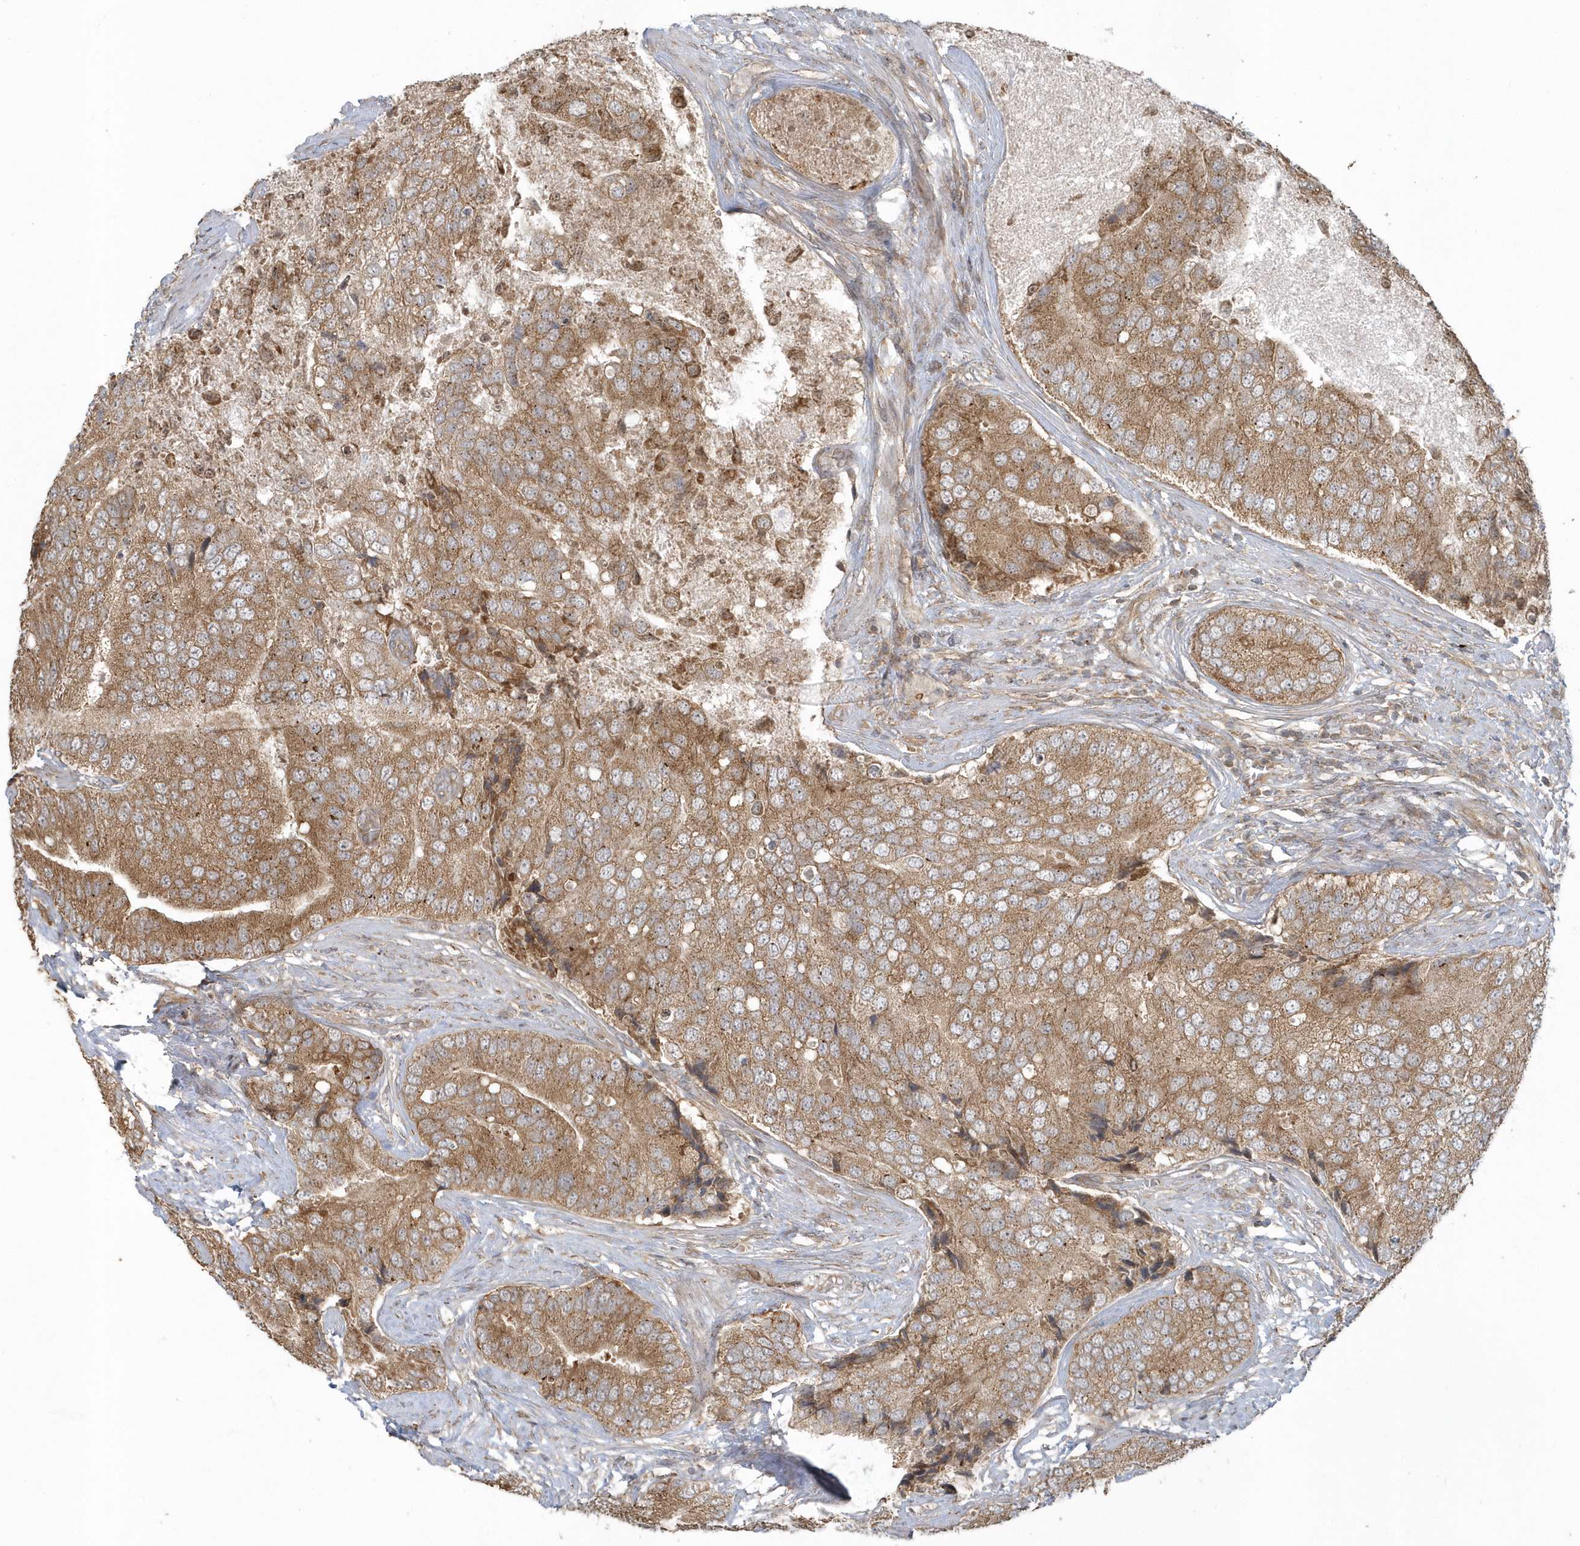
{"staining": {"intensity": "moderate", "quantity": ">75%", "location": "cytoplasmic/membranous"}, "tissue": "prostate cancer", "cell_type": "Tumor cells", "image_type": "cancer", "snomed": [{"axis": "morphology", "description": "Adenocarcinoma, High grade"}, {"axis": "topography", "description": "Prostate"}], "caption": "This is a histology image of immunohistochemistry (IHC) staining of prostate cancer (high-grade adenocarcinoma), which shows moderate positivity in the cytoplasmic/membranous of tumor cells.", "gene": "STIM2", "patient": {"sex": "male", "age": 70}}